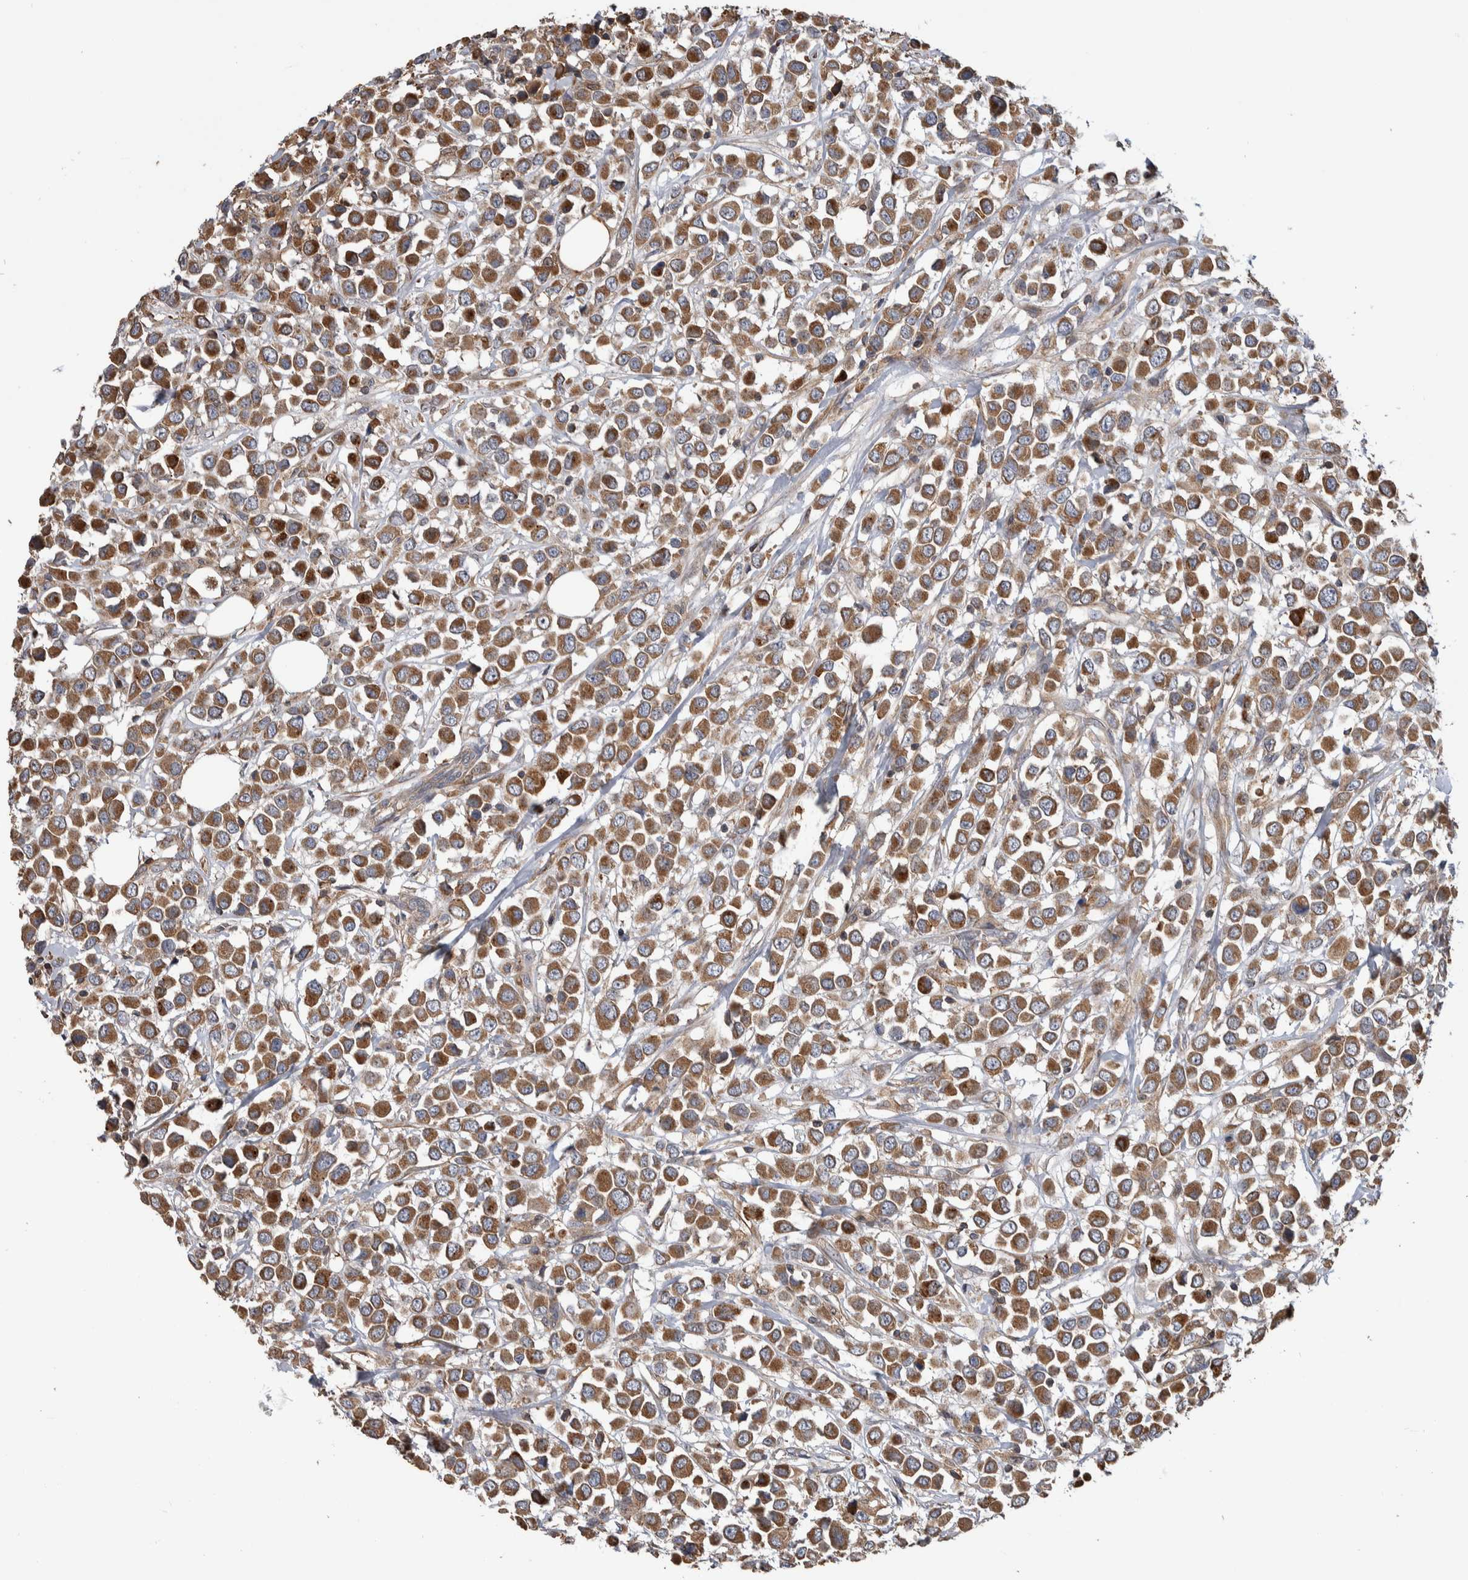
{"staining": {"intensity": "moderate", "quantity": ">75%", "location": "cytoplasmic/membranous"}, "tissue": "breast cancer", "cell_type": "Tumor cells", "image_type": "cancer", "snomed": [{"axis": "morphology", "description": "Duct carcinoma"}, {"axis": "topography", "description": "Breast"}], "caption": "Breast invasive ductal carcinoma stained with a protein marker demonstrates moderate staining in tumor cells.", "gene": "SDCBP", "patient": {"sex": "female", "age": 61}}